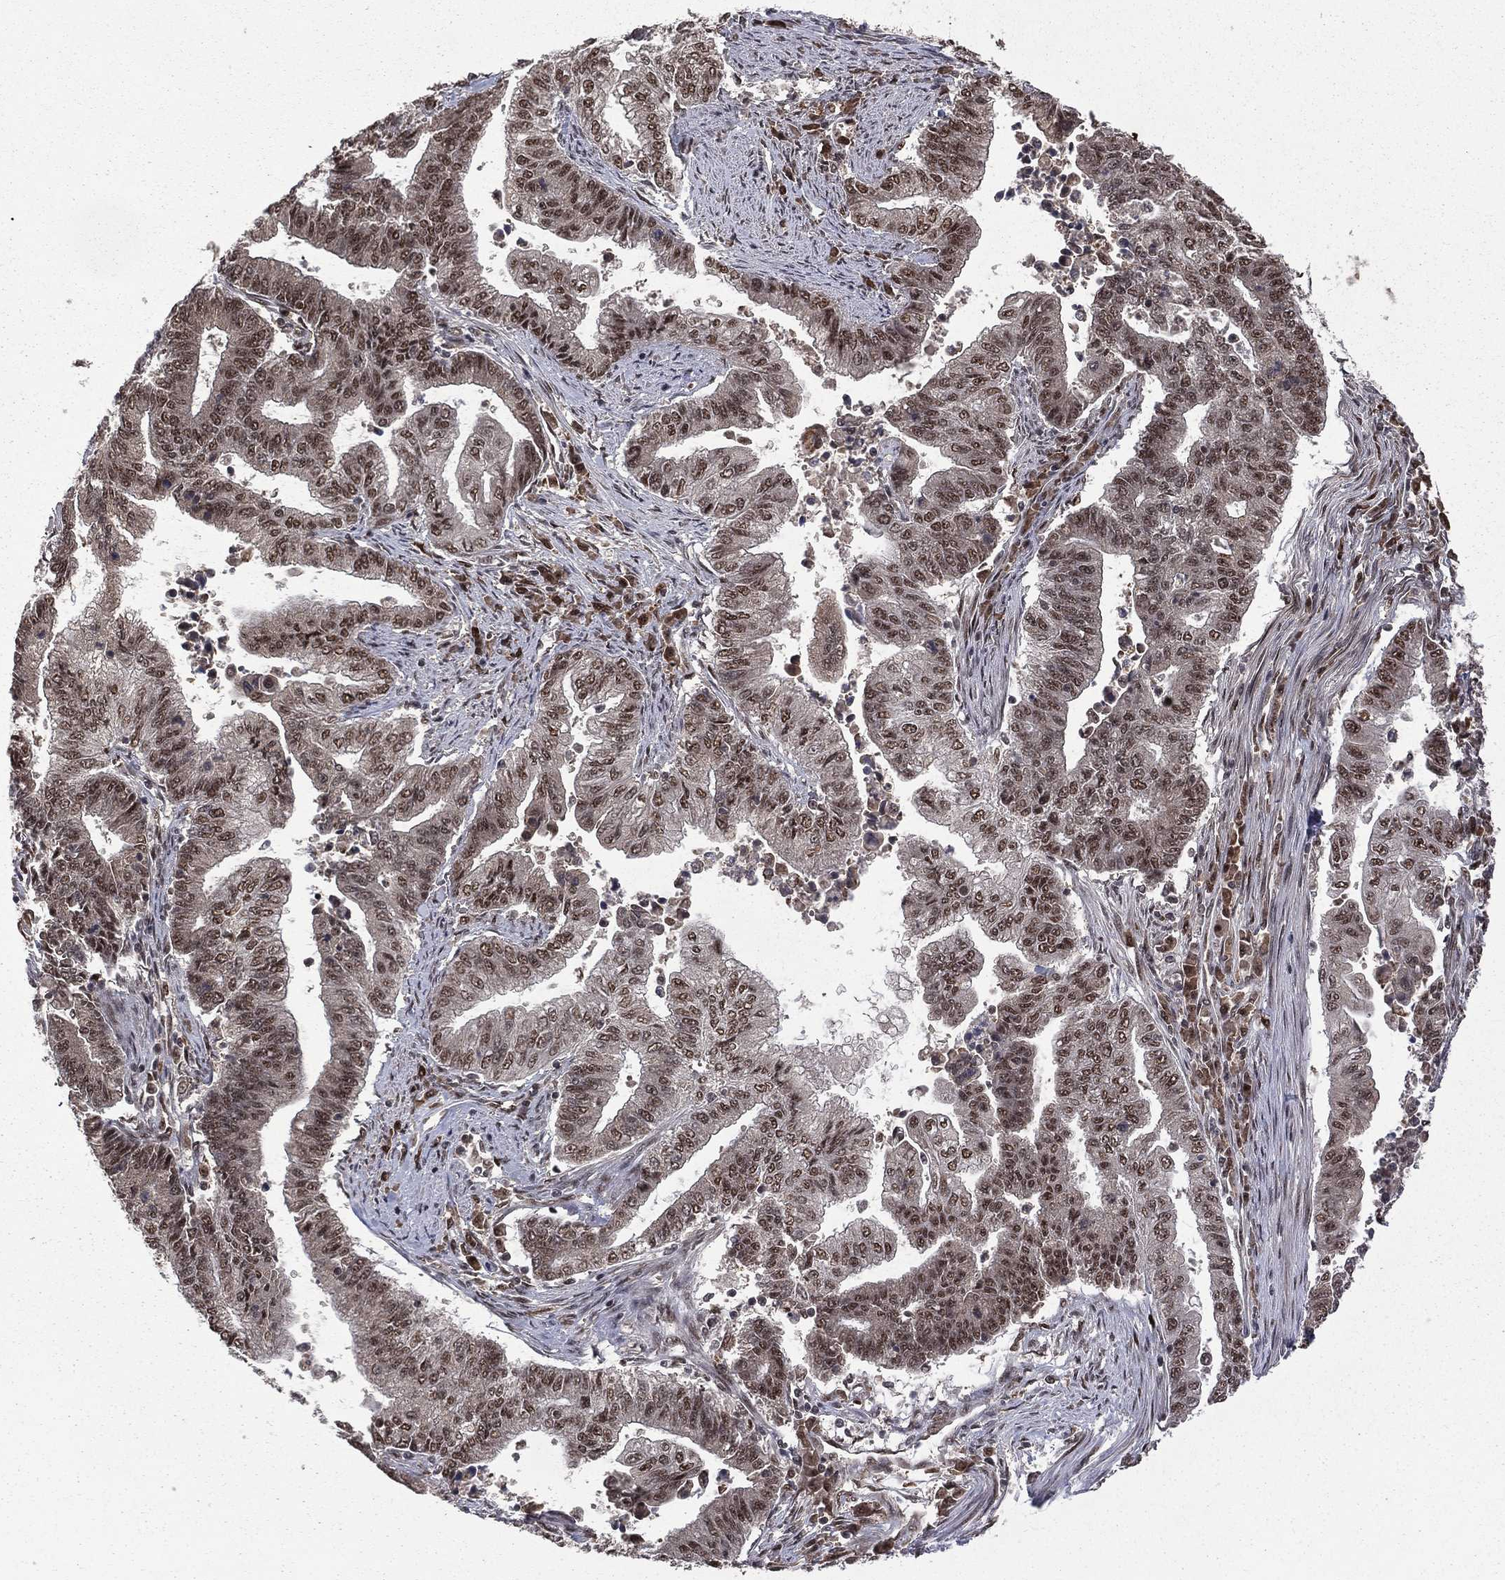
{"staining": {"intensity": "moderate", "quantity": "25%-75%", "location": "nuclear"}, "tissue": "endometrial cancer", "cell_type": "Tumor cells", "image_type": "cancer", "snomed": [{"axis": "morphology", "description": "Adenocarcinoma, NOS"}, {"axis": "topography", "description": "Uterus"}, {"axis": "topography", "description": "Endometrium"}], "caption": "Moderate nuclear staining for a protein is seen in about 25%-75% of tumor cells of adenocarcinoma (endometrial) using immunohistochemistry.", "gene": "JMJD6", "patient": {"sex": "female", "age": 54}}